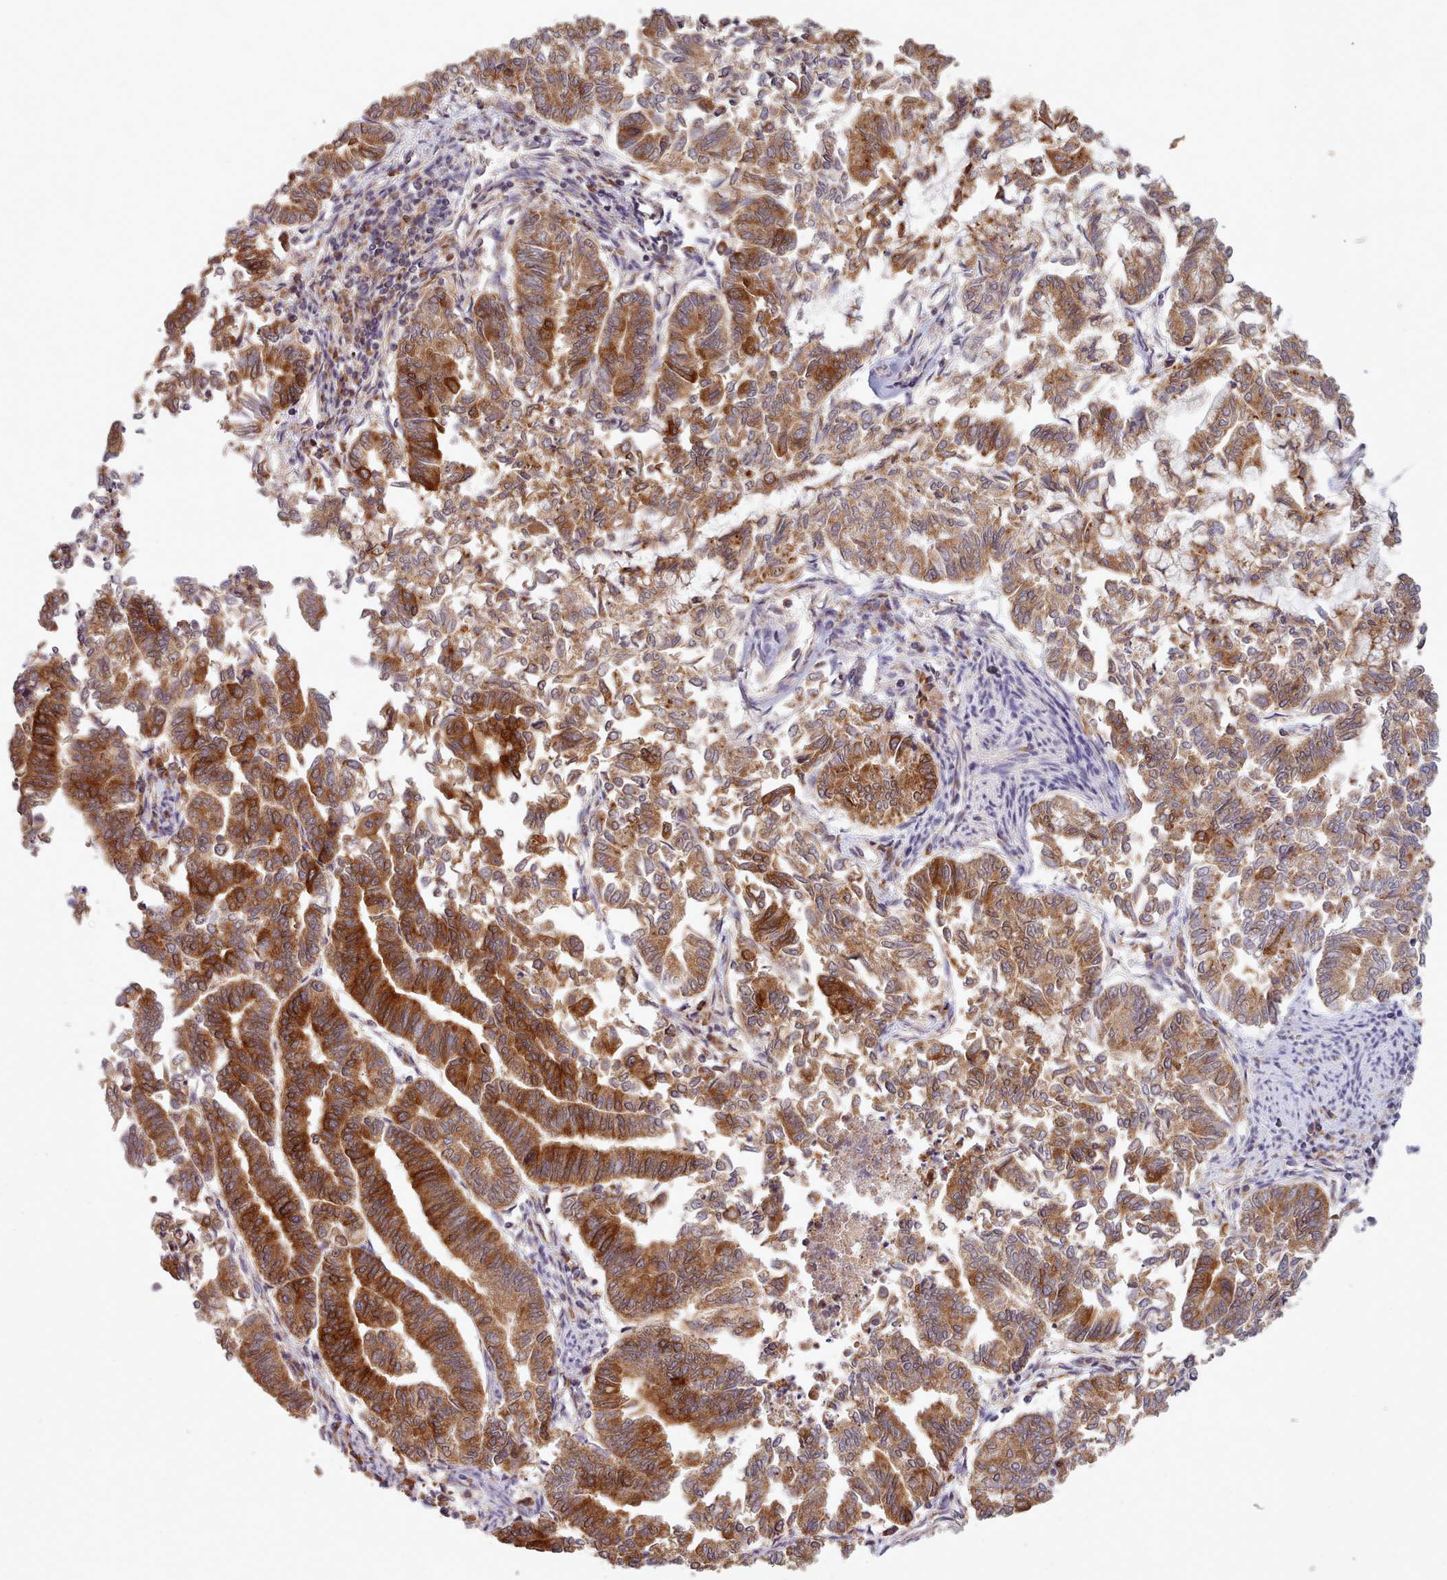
{"staining": {"intensity": "strong", "quantity": ">75%", "location": "cytoplasmic/membranous"}, "tissue": "endometrial cancer", "cell_type": "Tumor cells", "image_type": "cancer", "snomed": [{"axis": "morphology", "description": "Adenocarcinoma, NOS"}, {"axis": "topography", "description": "Endometrium"}], "caption": "Endometrial adenocarcinoma tissue shows strong cytoplasmic/membranous positivity in about >75% of tumor cells", "gene": "CRYBG1", "patient": {"sex": "female", "age": 79}}